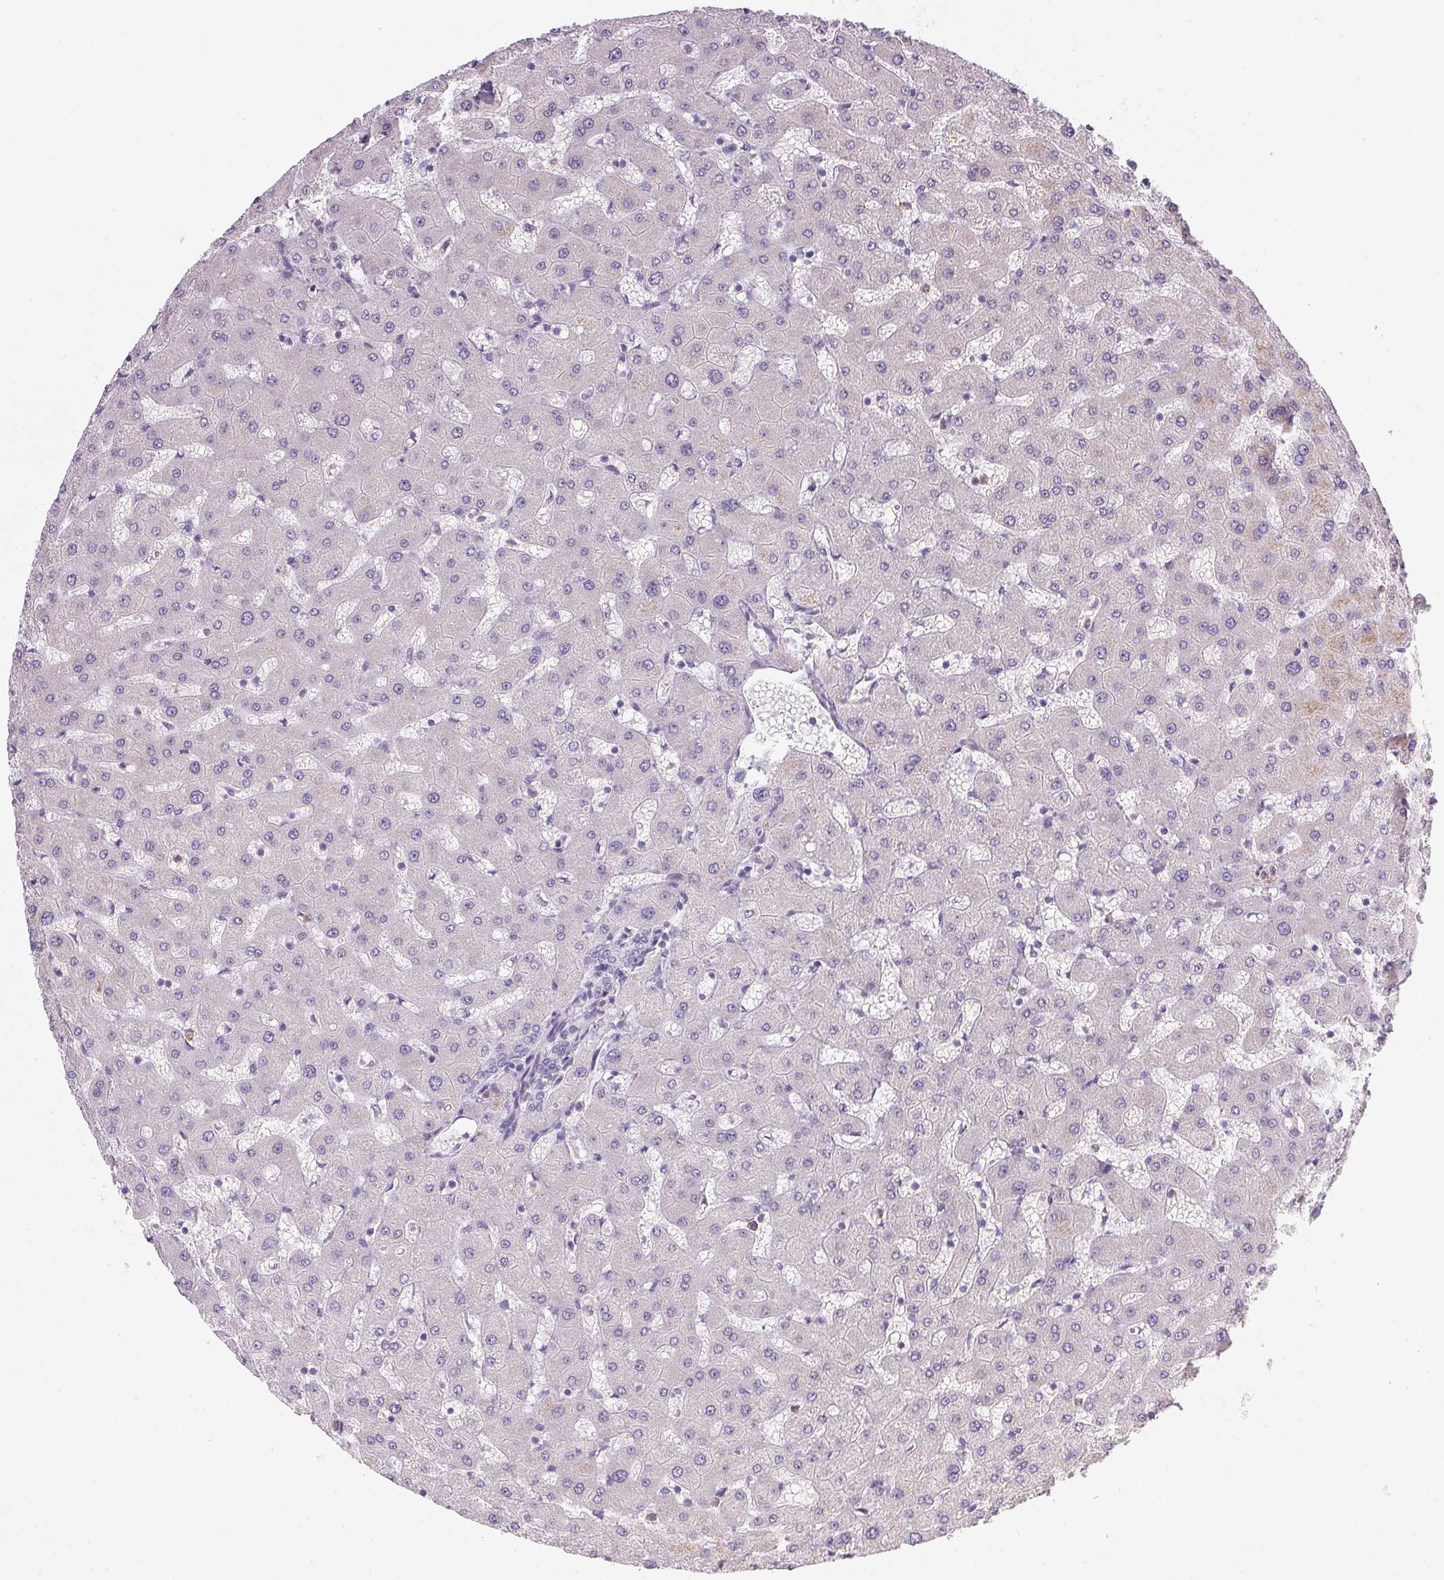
{"staining": {"intensity": "negative", "quantity": "none", "location": "none"}, "tissue": "liver", "cell_type": "Cholangiocytes", "image_type": "normal", "snomed": [{"axis": "morphology", "description": "Normal tissue, NOS"}, {"axis": "topography", "description": "Liver"}], "caption": "High magnification brightfield microscopy of benign liver stained with DAB (brown) and counterstained with hematoxylin (blue): cholangiocytes show no significant positivity. (DAB immunohistochemistry (IHC) visualized using brightfield microscopy, high magnification).", "gene": "DNAJC5G", "patient": {"sex": "female", "age": 63}}